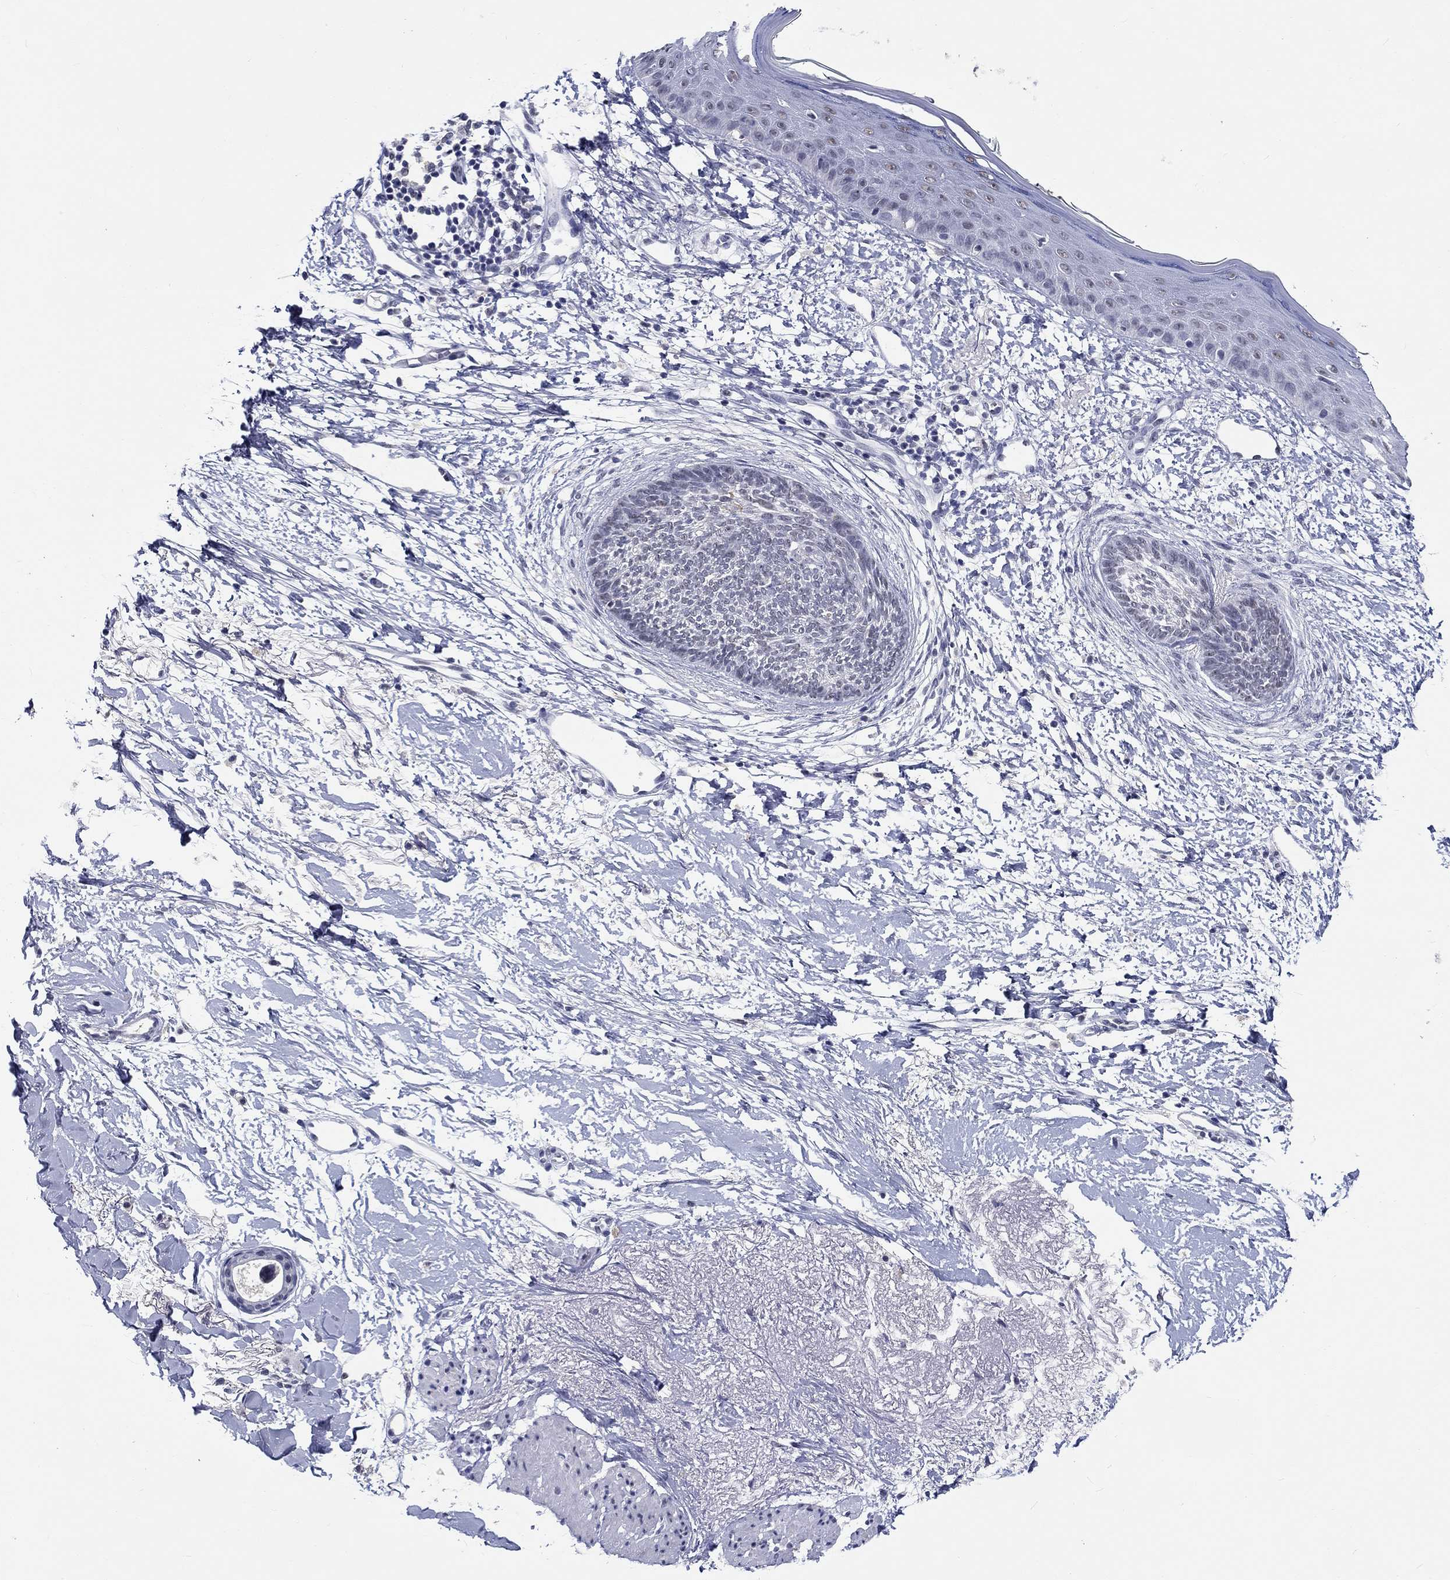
{"staining": {"intensity": "negative", "quantity": "none", "location": "none"}, "tissue": "skin cancer", "cell_type": "Tumor cells", "image_type": "cancer", "snomed": [{"axis": "morphology", "description": "Normal tissue, NOS"}, {"axis": "morphology", "description": "Basal cell carcinoma"}, {"axis": "topography", "description": "Skin"}], "caption": "Skin cancer (basal cell carcinoma) stained for a protein using IHC demonstrates no expression tumor cells.", "gene": "GRIN1", "patient": {"sex": "male", "age": 84}}